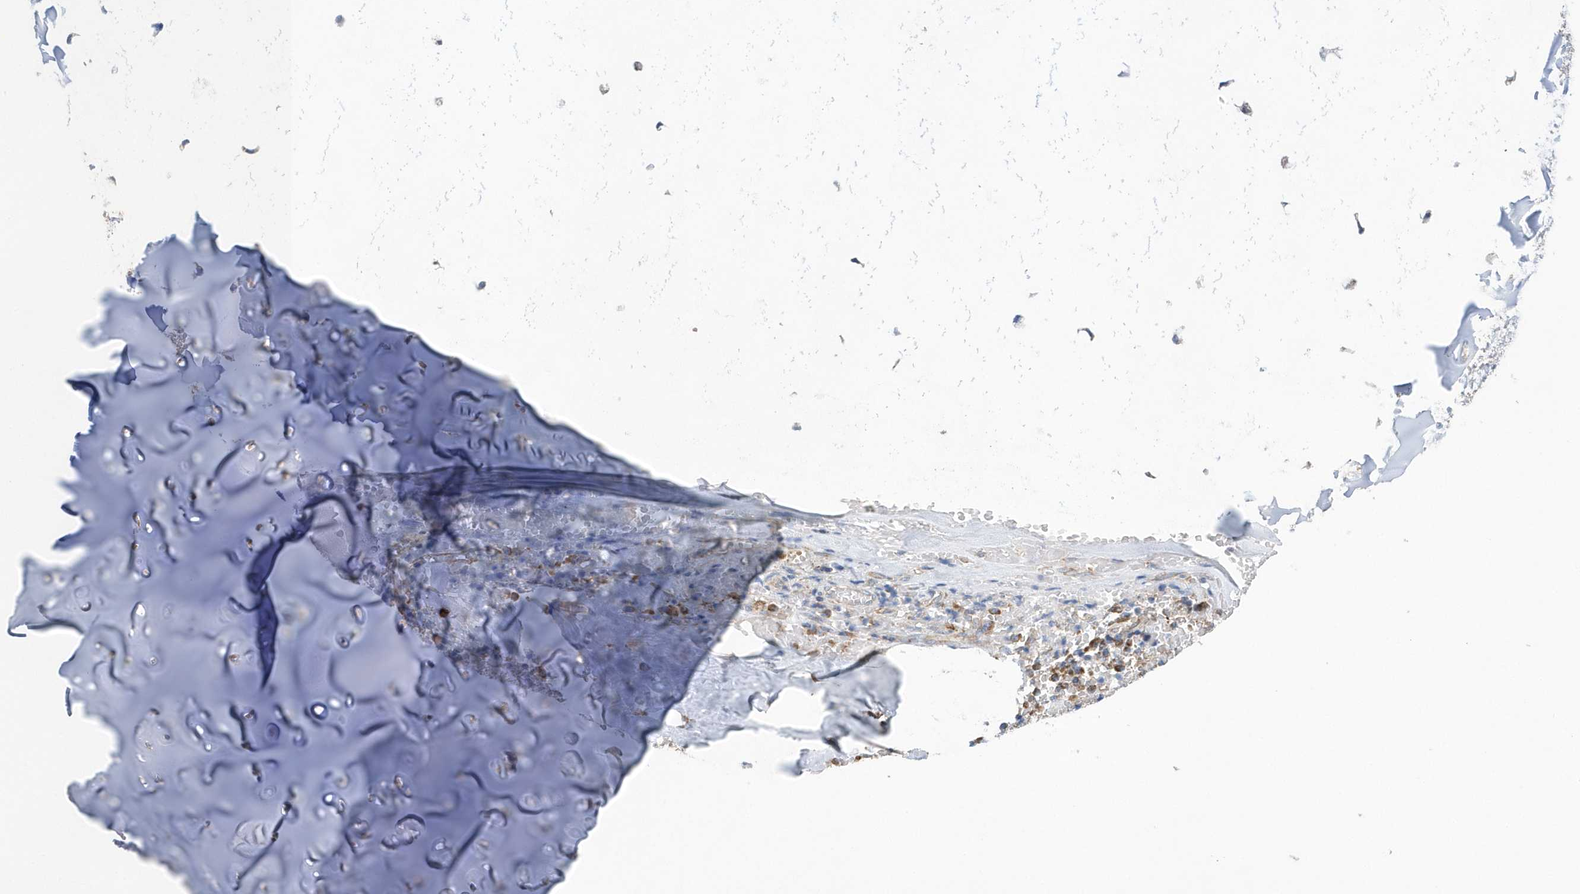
{"staining": {"intensity": "negative", "quantity": "none", "location": "none"}, "tissue": "soft tissue", "cell_type": "Chondrocytes", "image_type": "normal", "snomed": [{"axis": "morphology", "description": "Normal tissue, NOS"}, {"axis": "morphology", "description": "Basal cell carcinoma"}, {"axis": "topography", "description": "Cartilage tissue"}, {"axis": "topography", "description": "Nasopharynx"}, {"axis": "topography", "description": "Oral tissue"}], "caption": "Photomicrograph shows no protein staining in chondrocytes of benign soft tissue.", "gene": "SPATA5", "patient": {"sex": "female", "age": 77}}